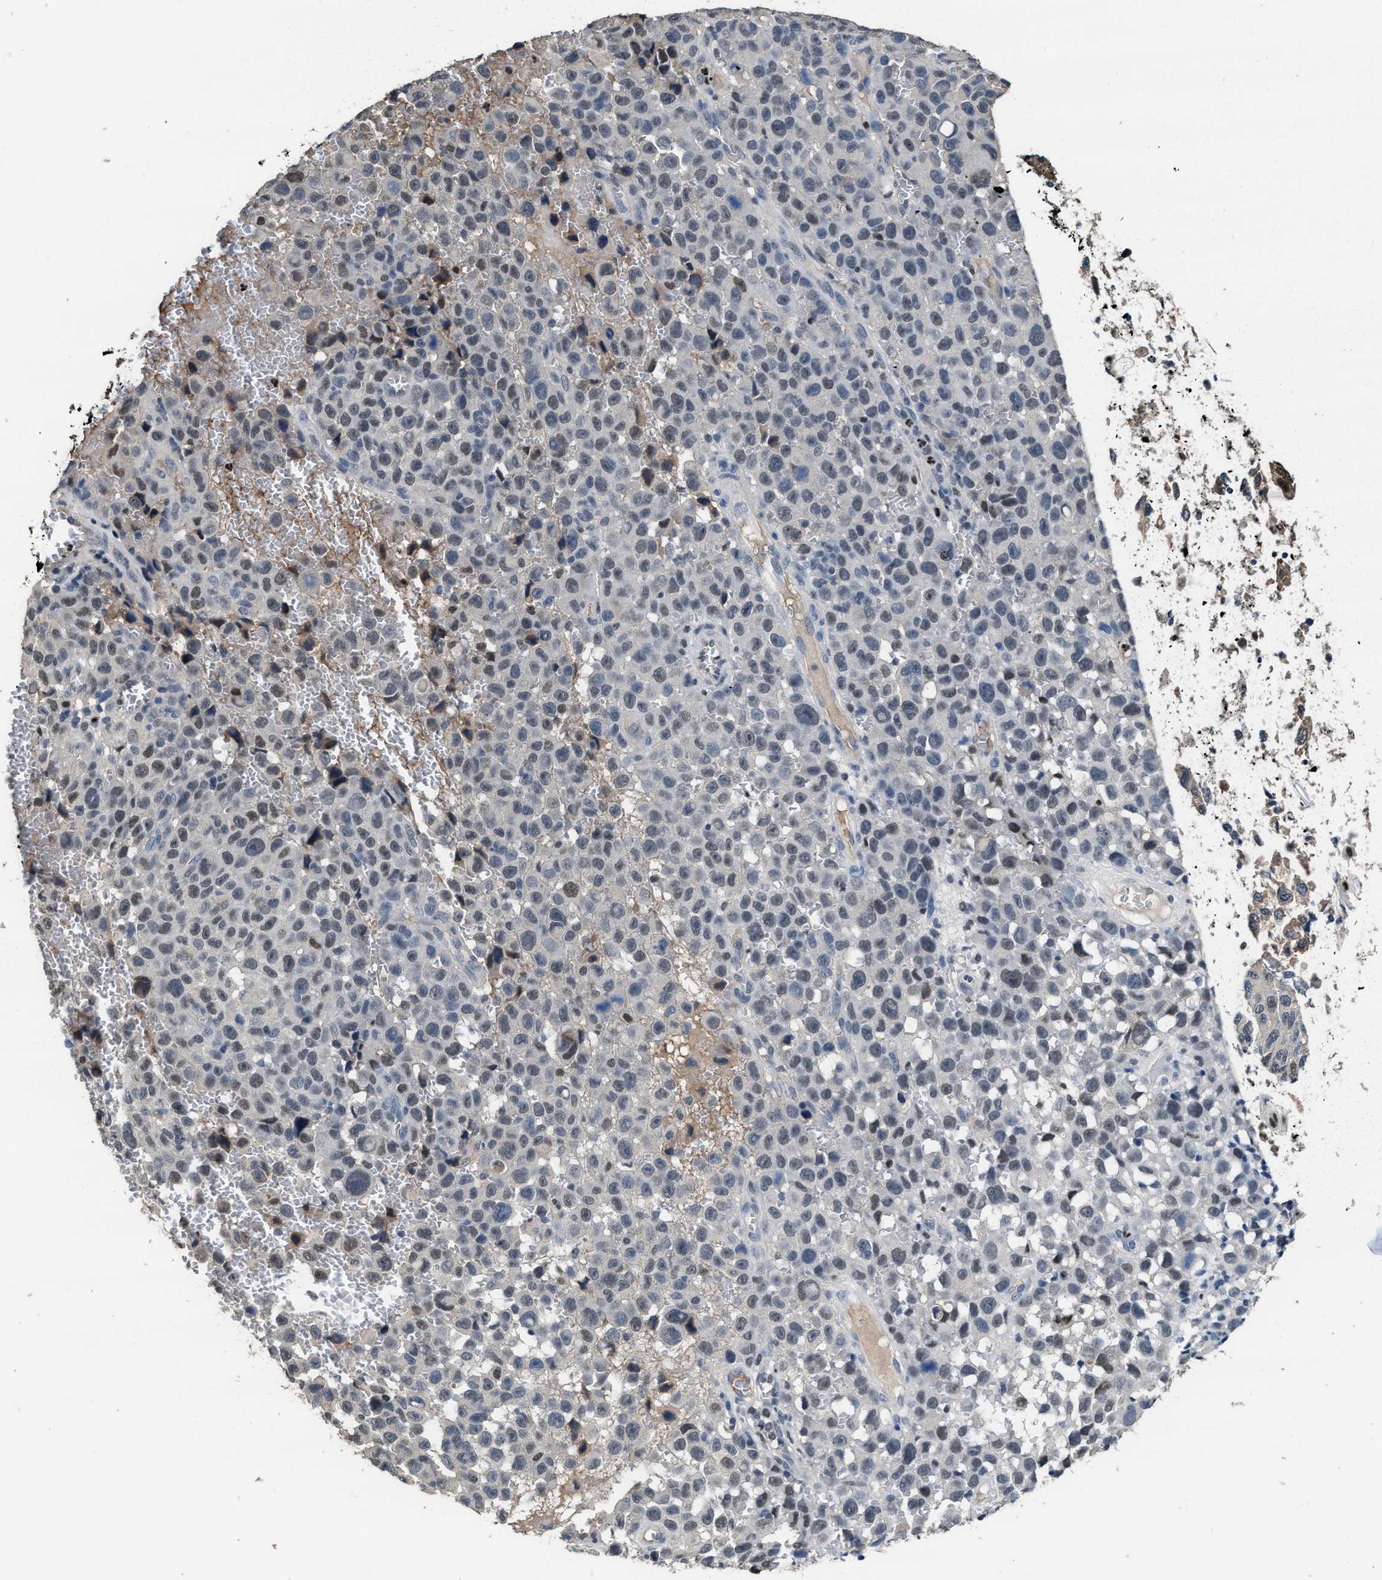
{"staining": {"intensity": "moderate", "quantity": "25%-75%", "location": "nuclear"}, "tissue": "skin cancer", "cell_type": "Tumor cells", "image_type": "cancer", "snomed": [{"axis": "morphology", "description": "Squamous cell carcinoma, NOS"}, {"axis": "topography", "description": "Skin"}], "caption": "Immunohistochemical staining of human skin cancer (squamous cell carcinoma) displays medium levels of moderate nuclear positivity in approximately 25%-75% of tumor cells. (DAB (3,3'-diaminobenzidine) = brown stain, brightfield microscopy at high magnification).", "gene": "ZNF20", "patient": {"sex": "female", "age": 44}}